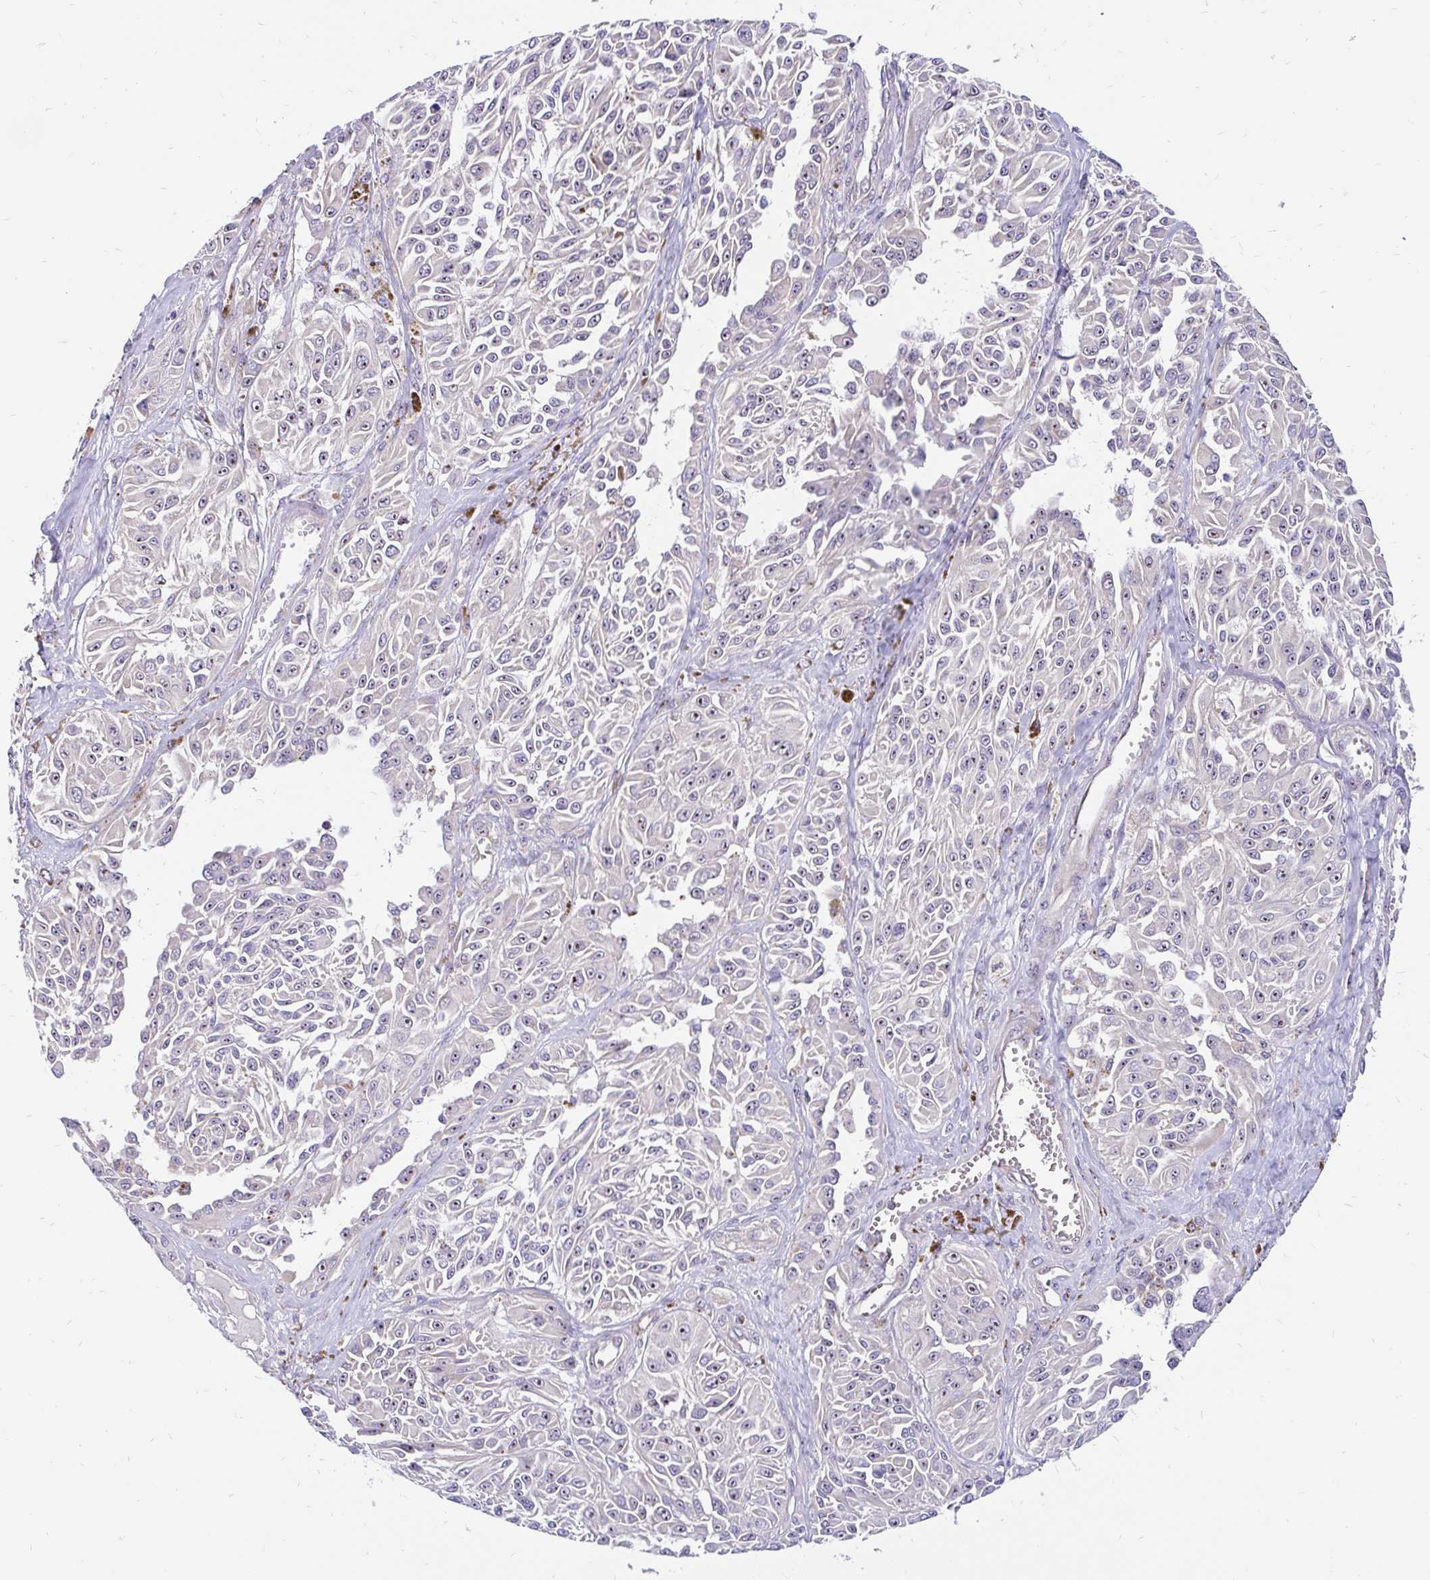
{"staining": {"intensity": "negative", "quantity": "none", "location": "none"}, "tissue": "melanoma", "cell_type": "Tumor cells", "image_type": "cancer", "snomed": [{"axis": "morphology", "description": "Malignant melanoma, NOS"}, {"axis": "topography", "description": "Skin"}], "caption": "Micrograph shows no protein expression in tumor cells of melanoma tissue.", "gene": "LRRC26", "patient": {"sex": "male", "age": 94}}